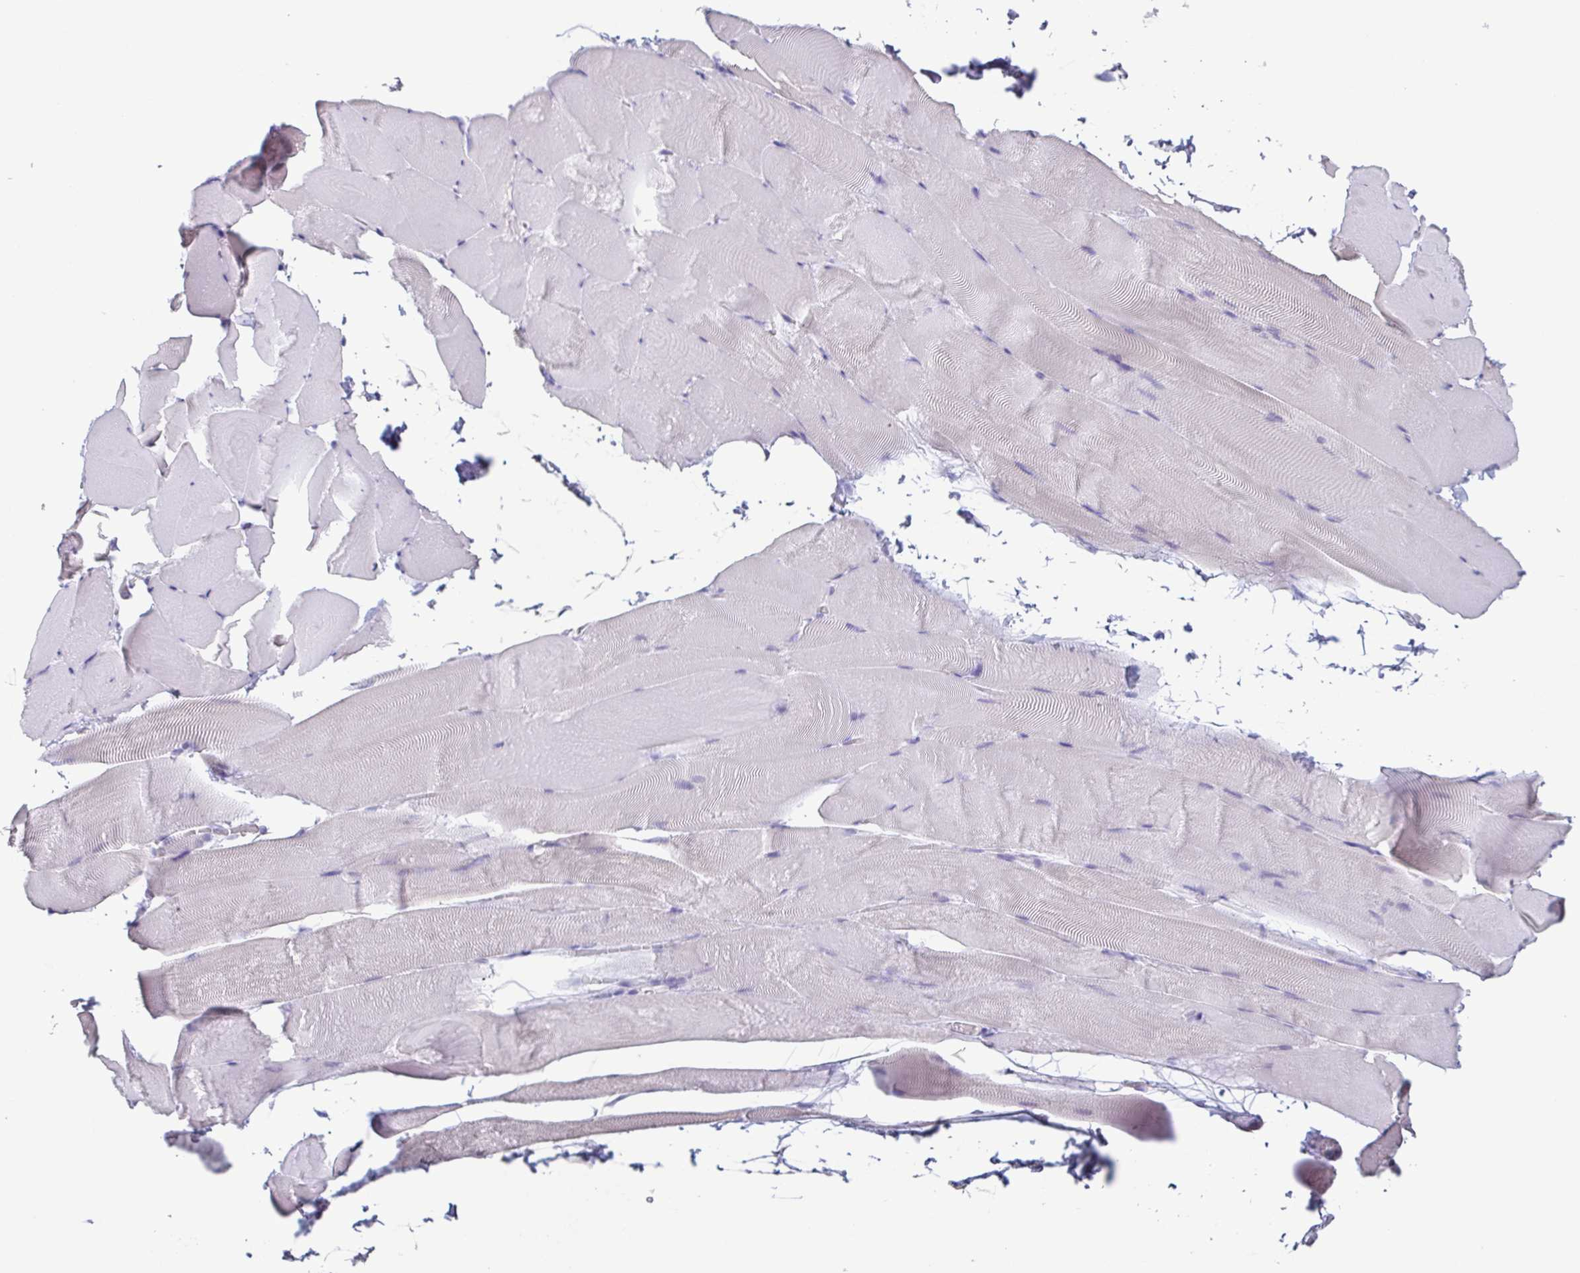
{"staining": {"intensity": "negative", "quantity": "none", "location": "none"}, "tissue": "skeletal muscle", "cell_type": "Myocytes", "image_type": "normal", "snomed": [{"axis": "morphology", "description": "Normal tissue, NOS"}, {"axis": "topography", "description": "Skeletal muscle"}], "caption": "Micrograph shows no protein staining in myocytes of benign skeletal muscle. (DAB (3,3'-diaminobenzidine) immunohistochemistry (IHC), high magnification).", "gene": "ENSG00000275778", "patient": {"sex": "female", "age": 64}}